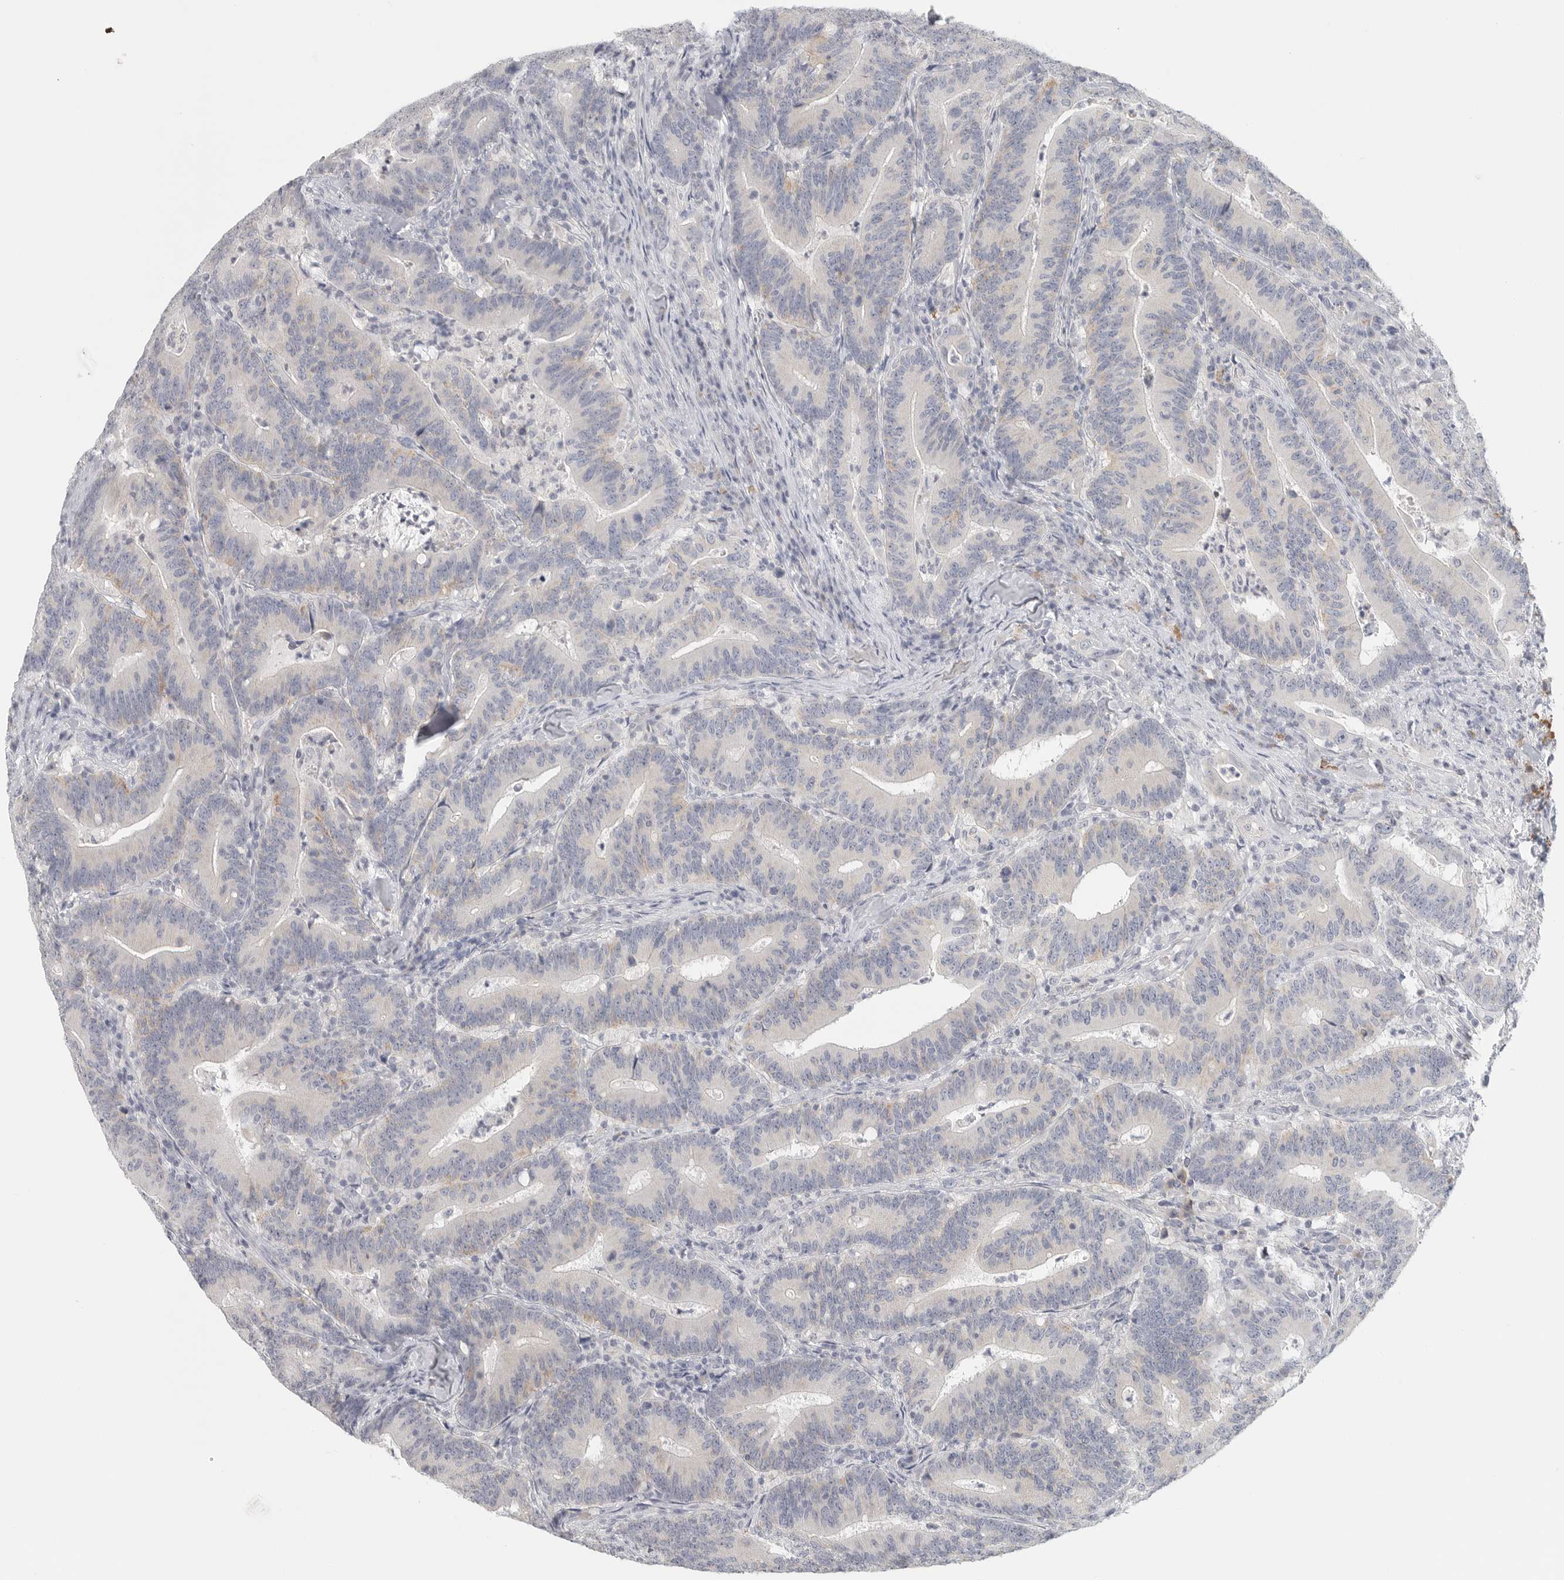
{"staining": {"intensity": "moderate", "quantity": "<25%", "location": "cytoplasmic/membranous"}, "tissue": "colorectal cancer", "cell_type": "Tumor cells", "image_type": "cancer", "snomed": [{"axis": "morphology", "description": "Adenocarcinoma, NOS"}, {"axis": "topography", "description": "Colon"}], "caption": "Immunohistochemistry micrograph of neoplastic tissue: colorectal cancer (adenocarcinoma) stained using IHC displays low levels of moderate protein expression localized specifically in the cytoplasmic/membranous of tumor cells, appearing as a cytoplasmic/membranous brown color.", "gene": "SLC25A36", "patient": {"sex": "female", "age": 66}}